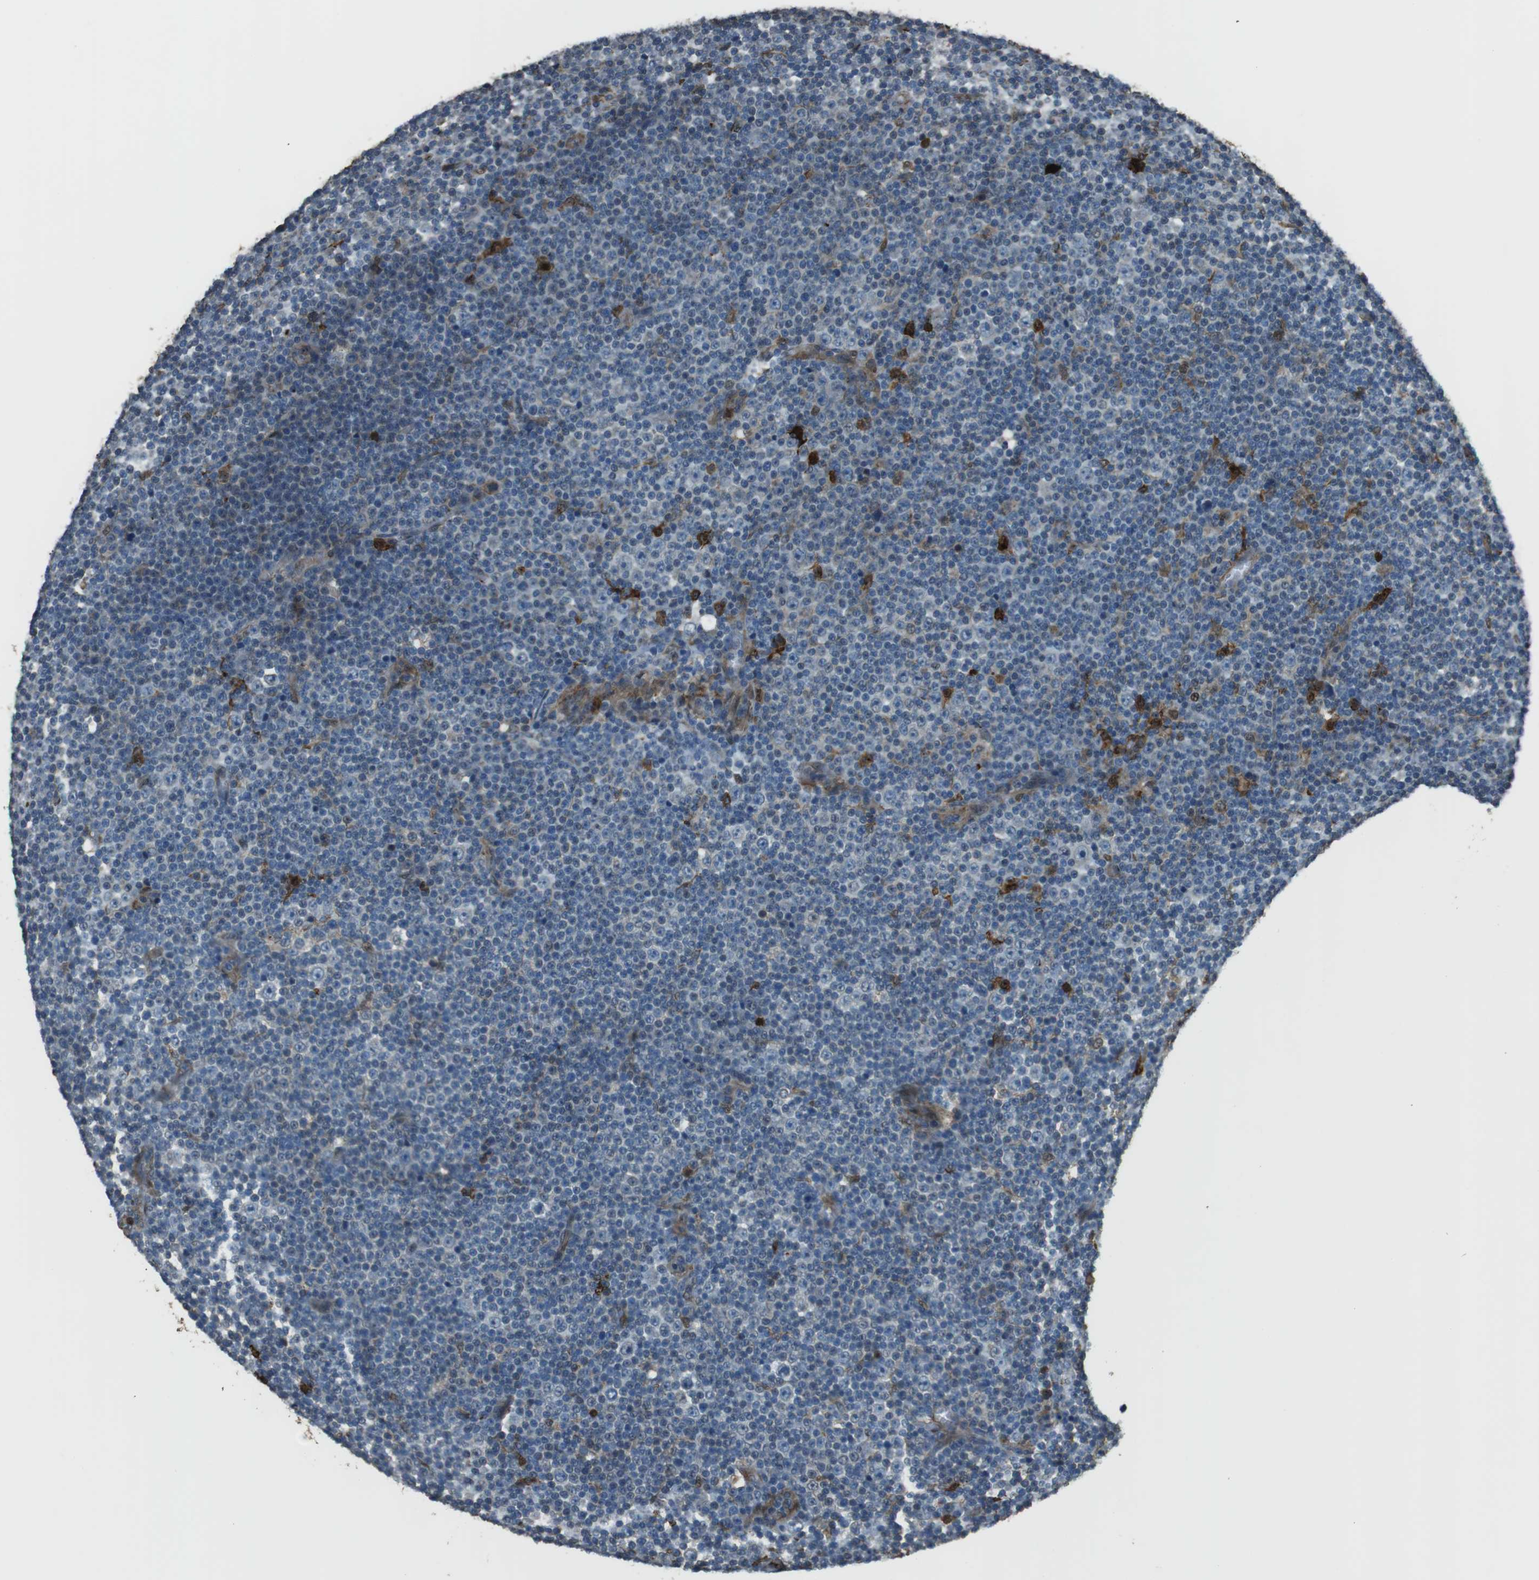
{"staining": {"intensity": "negative", "quantity": "none", "location": "none"}, "tissue": "lymphoma", "cell_type": "Tumor cells", "image_type": "cancer", "snomed": [{"axis": "morphology", "description": "Malignant lymphoma, non-Hodgkin's type, Low grade"}, {"axis": "topography", "description": "Lymph node"}], "caption": "Tumor cells show no significant protein positivity in lymphoma.", "gene": "SFT2D1", "patient": {"sex": "female", "age": 67}}